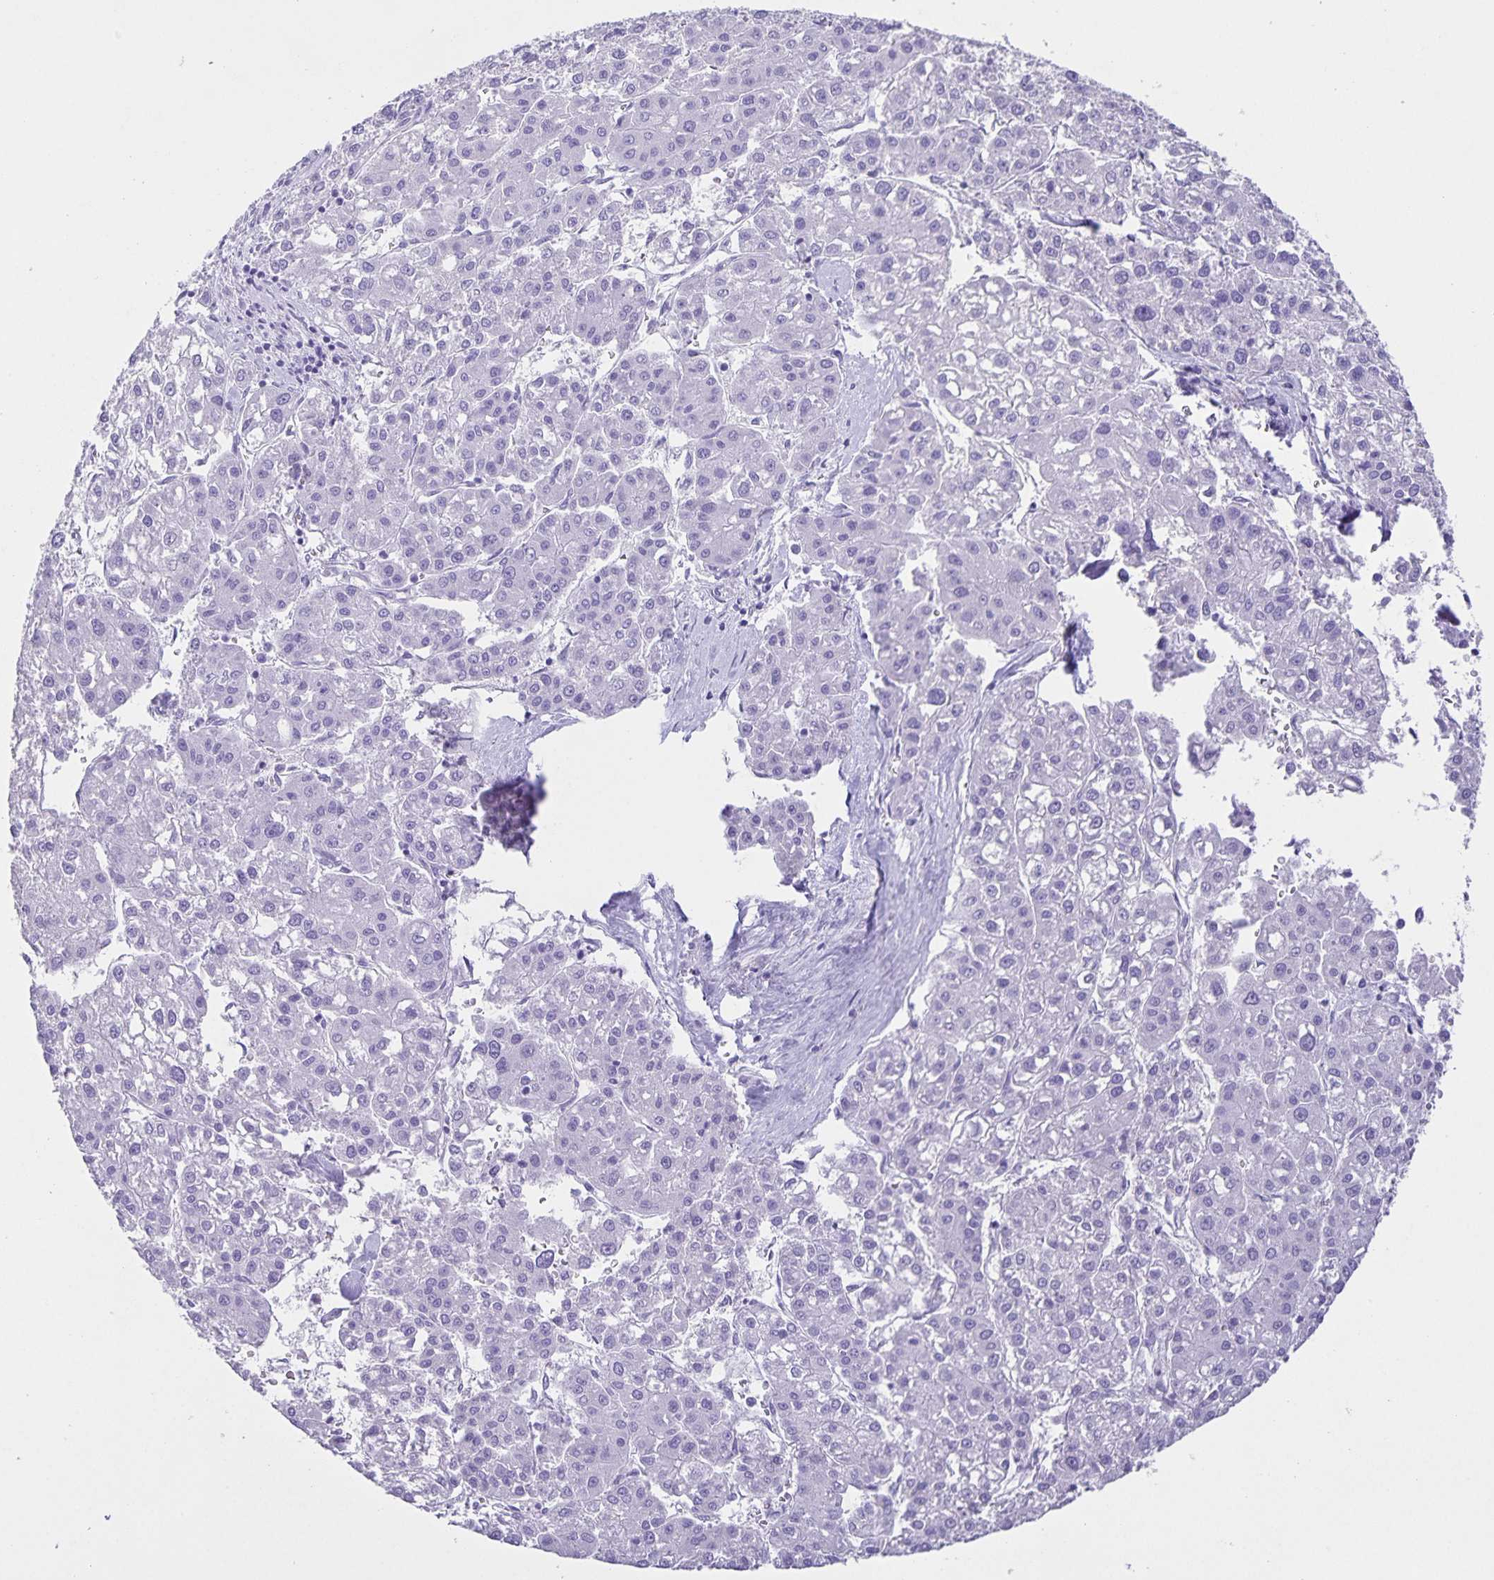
{"staining": {"intensity": "negative", "quantity": "none", "location": "none"}, "tissue": "liver cancer", "cell_type": "Tumor cells", "image_type": "cancer", "snomed": [{"axis": "morphology", "description": "Carcinoma, Hepatocellular, NOS"}, {"axis": "topography", "description": "Liver"}], "caption": "DAB immunohistochemical staining of human liver hepatocellular carcinoma exhibits no significant positivity in tumor cells. The staining is performed using DAB brown chromogen with nuclei counter-stained in using hematoxylin.", "gene": "UBQLN3", "patient": {"sex": "male", "age": 73}}